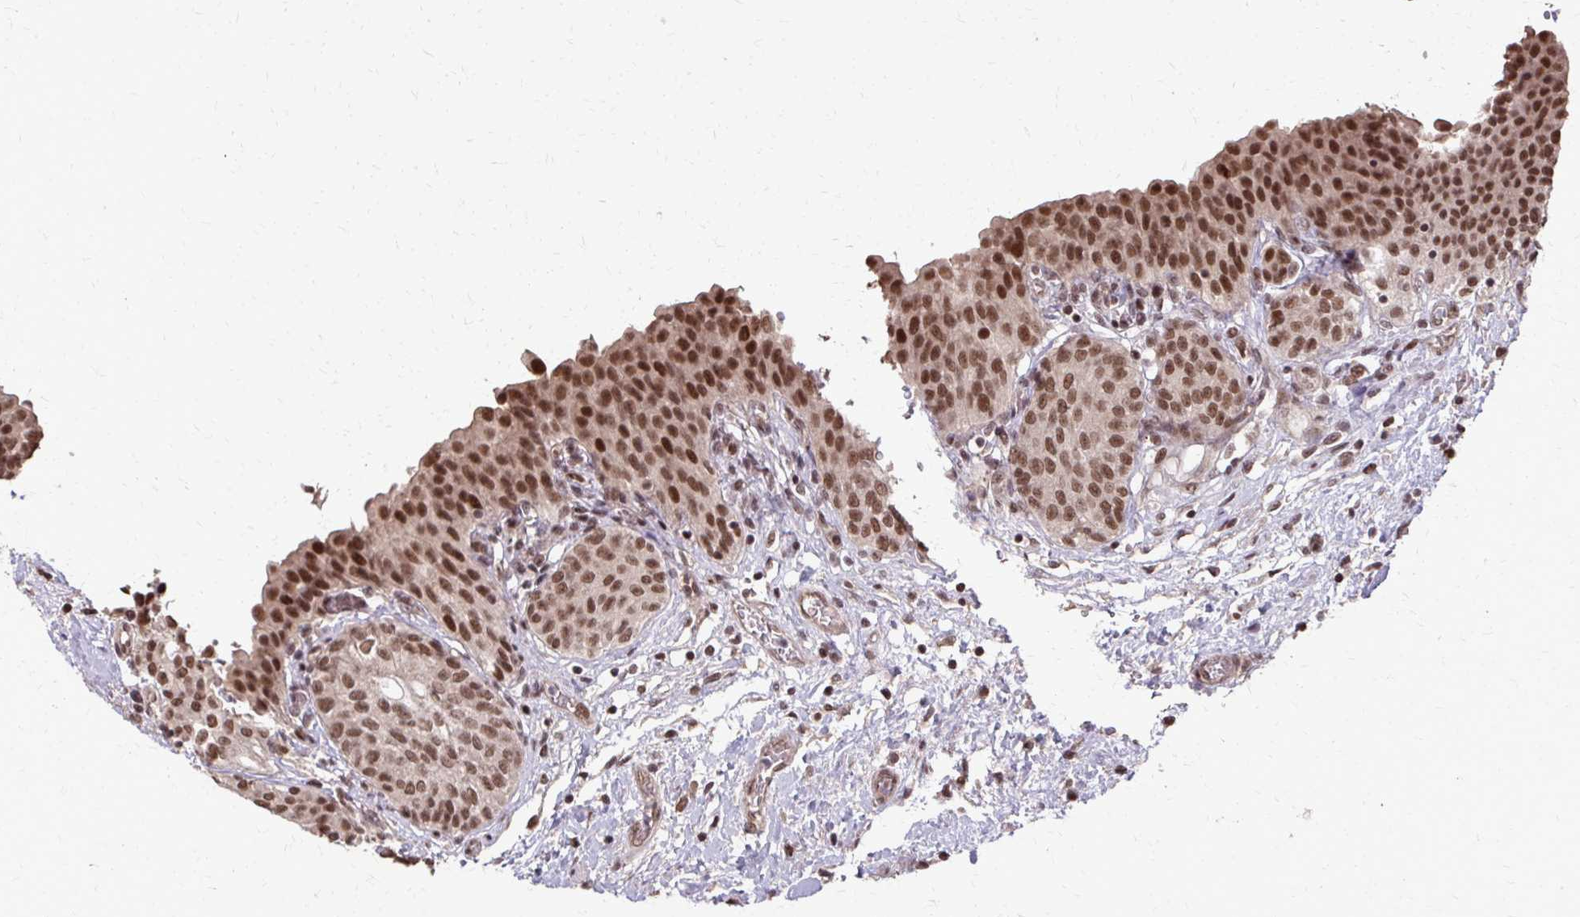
{"staining": {"intensity": "strong", "quantity": ">75%", "location": "nuclear"}, "tissue": "urinary bladder", "cell_type": "Urothelial cells", "image_type": "normal", "snomed": [{"axis": "morphology", "description": "Normal tissue, NOS"}, {"axis": "topography", "description": "Urinary bladder"}], "caption": "Urothelial cells reveal high levels of strong nuclear staining in about >75% of cells in normal human urinary bladder.", "gene": "SS18", "patient": {"sex": "male", "age": 68}}